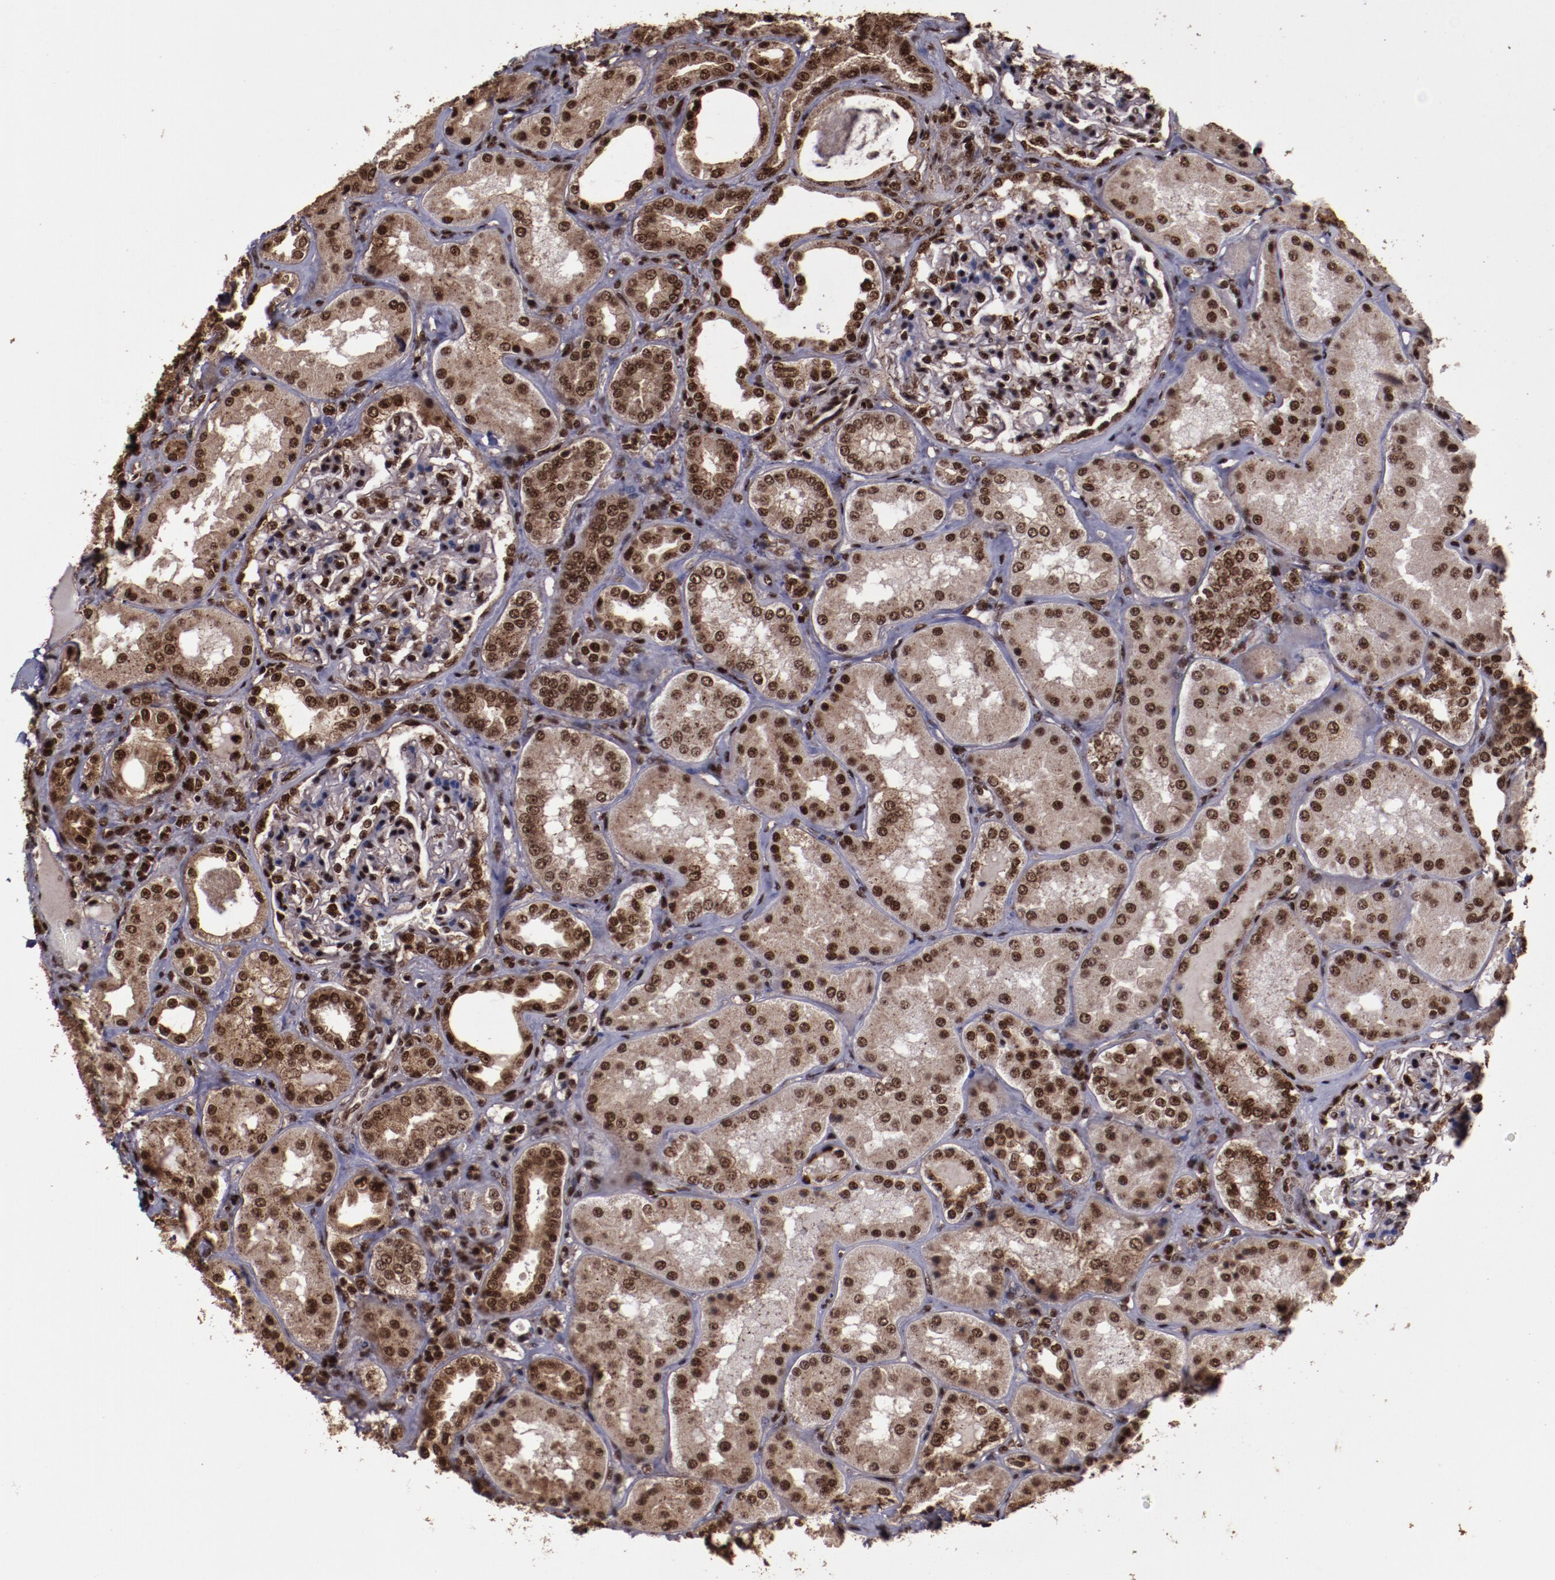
{"staining": {"intensity": "moderate", "quantity": "25%-75%", "location": "nuclear"}, "tissue": "kidney", "cell_type": "Cells in glomeruli", "image_type": "normal", "snomed": [{"axis": "morphology", "description": "Normal tissue, NOS"}, {"axis": "topography", "description": "Kidney"}], "caption": "A brown stain highlights moderate nuclear expression of a protein in cells in glomeruli of unremarkable kidney. The protein of interest is stained brown, and the nuclei are stained in blue (DAB IHC with brightfield microscopy, high magnification).", "gene": "SNW1", "patient": {"sex": "female", "age": 56}}